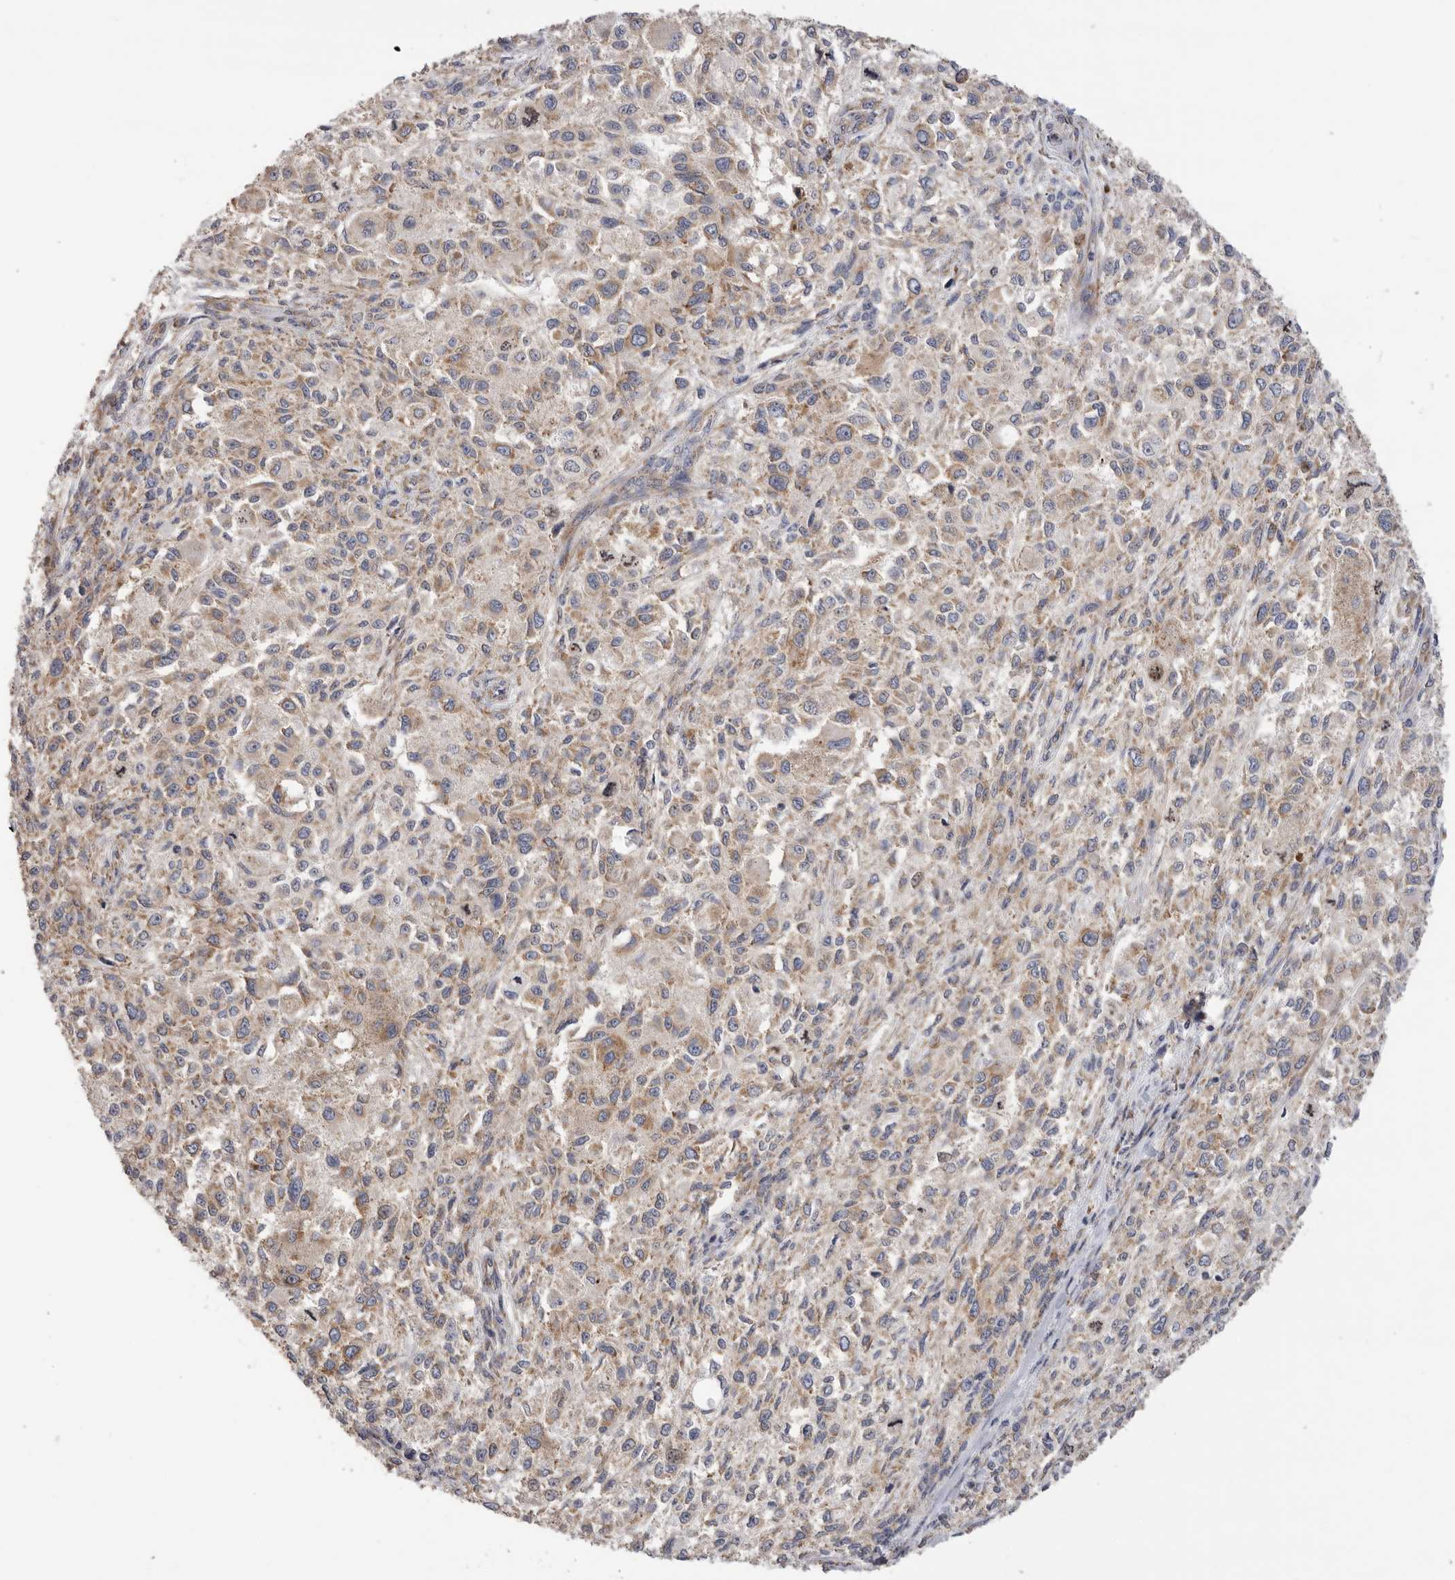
{"staining": {"intensity": "weak", "quantity": ">75%", "location": "cytoplasmic/membranous"}, "tissue": "melanoma", "cell_type": "Tumor cells", "image_type": "cancer", "snomed": [{"axis": "morphology", "description": "Necrosis, NOS"}, {"axis": "morphology", "description": "Malignant melanoma, NOS"}, {"axis": "topography", "description": "Skin"}], "caption": "A high-resolution histopathology image shows immunohistochemistry staining of melanoma, which demonstrates weak cytoplasmic/membranous expression in about >75% of tumor cells. (Brightfield microscopy of DAB IHC at high magnification).", "gene": "SERBP1", "patient": {"sex": "female", "age": 87}}